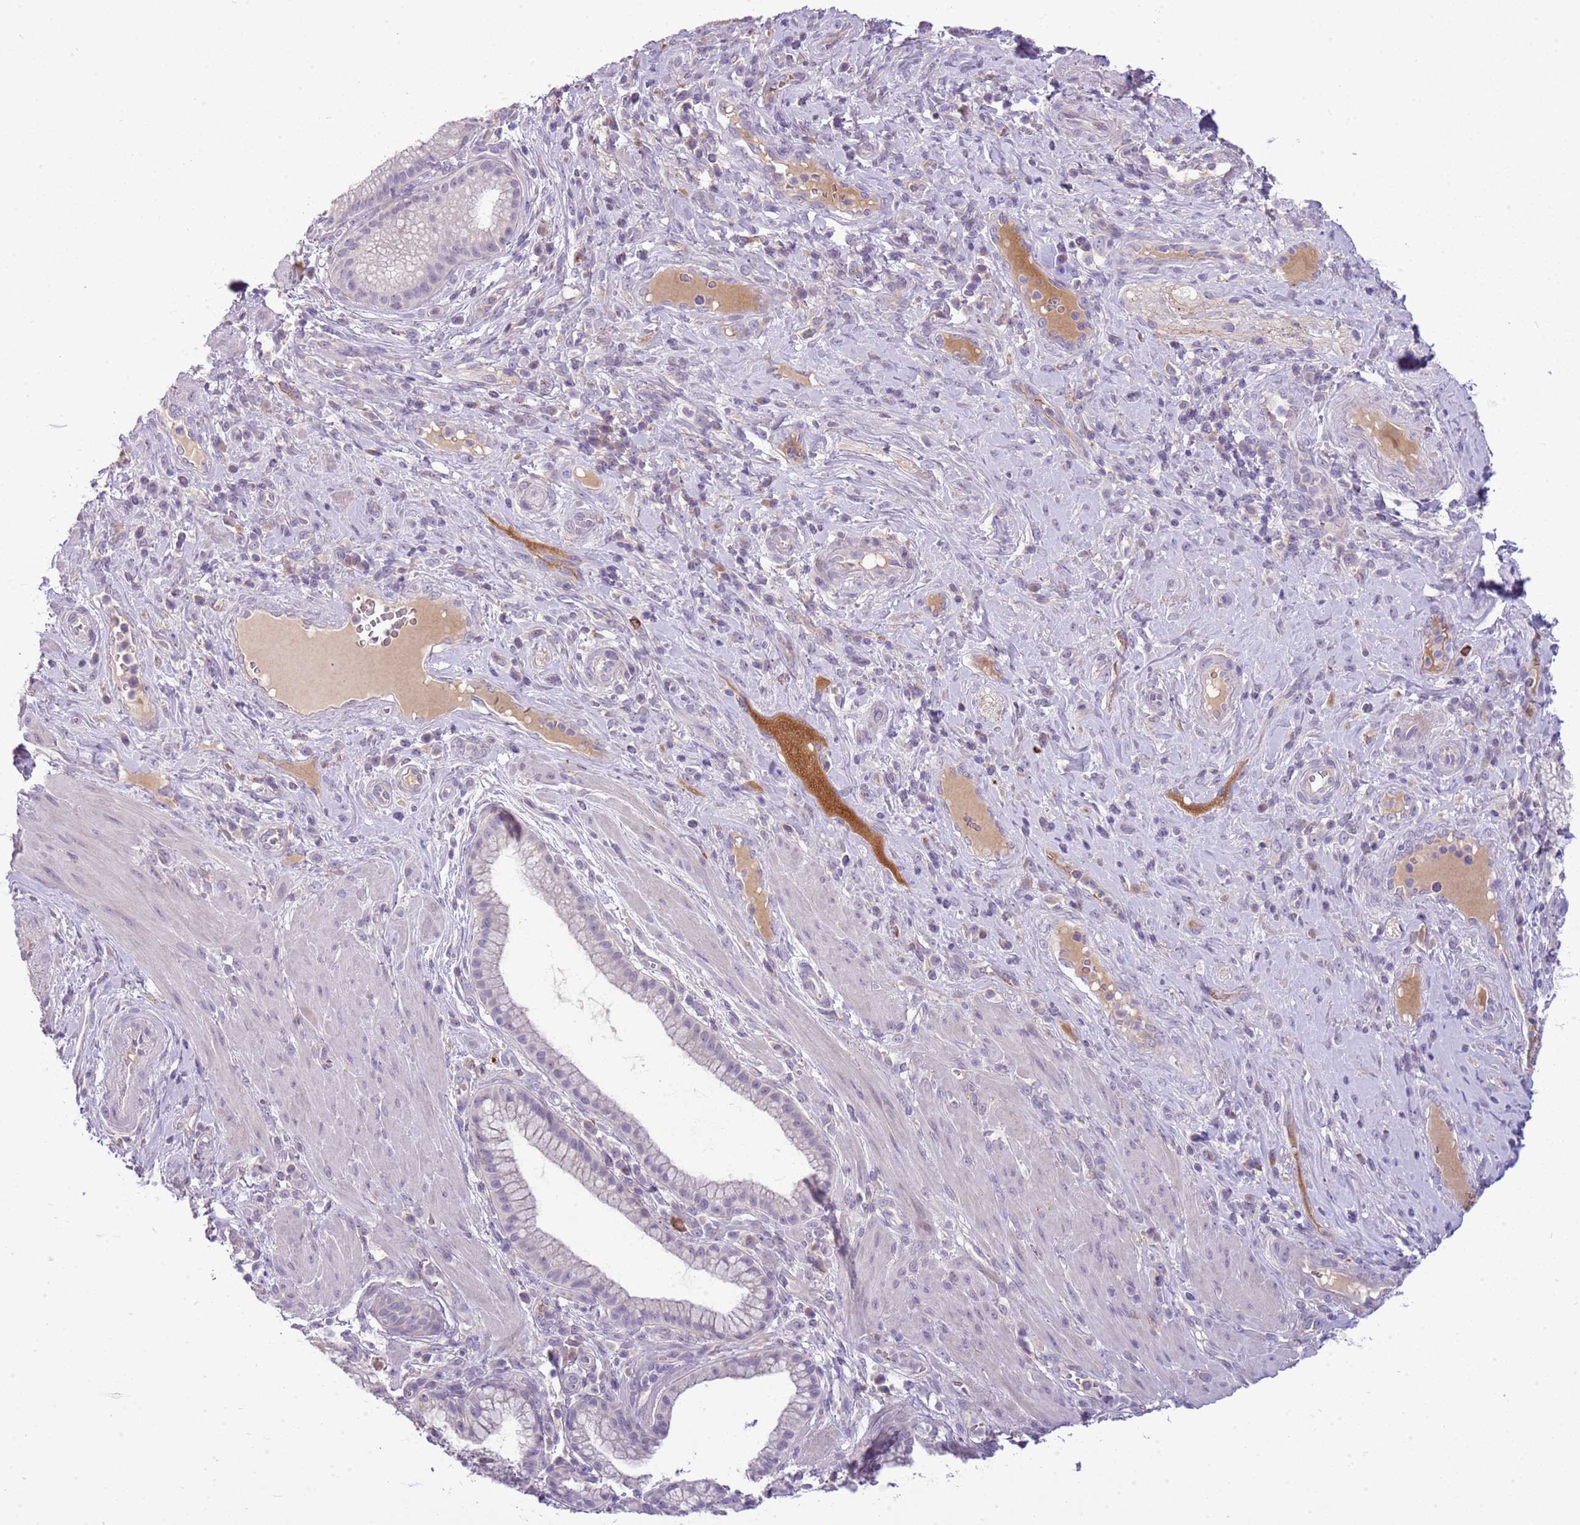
{"staining": {"intensity": "negative", "quantity": "none", "location": "none"}, "tissue": "pancreatic cancer", "cell_type": "Tumor cells", "image_type": "cancer", "snomed": [{"axis": "morphology", "description": "Adenocarcinoma, NOS"}, {"axis": "topography", "description": "Pancreas"}], "caption": "Tumor cells are negative for protein expression in human pancreatic cancer.", "gene": "SCAMP5", "patient": {"sex": "male", "age": 72}}